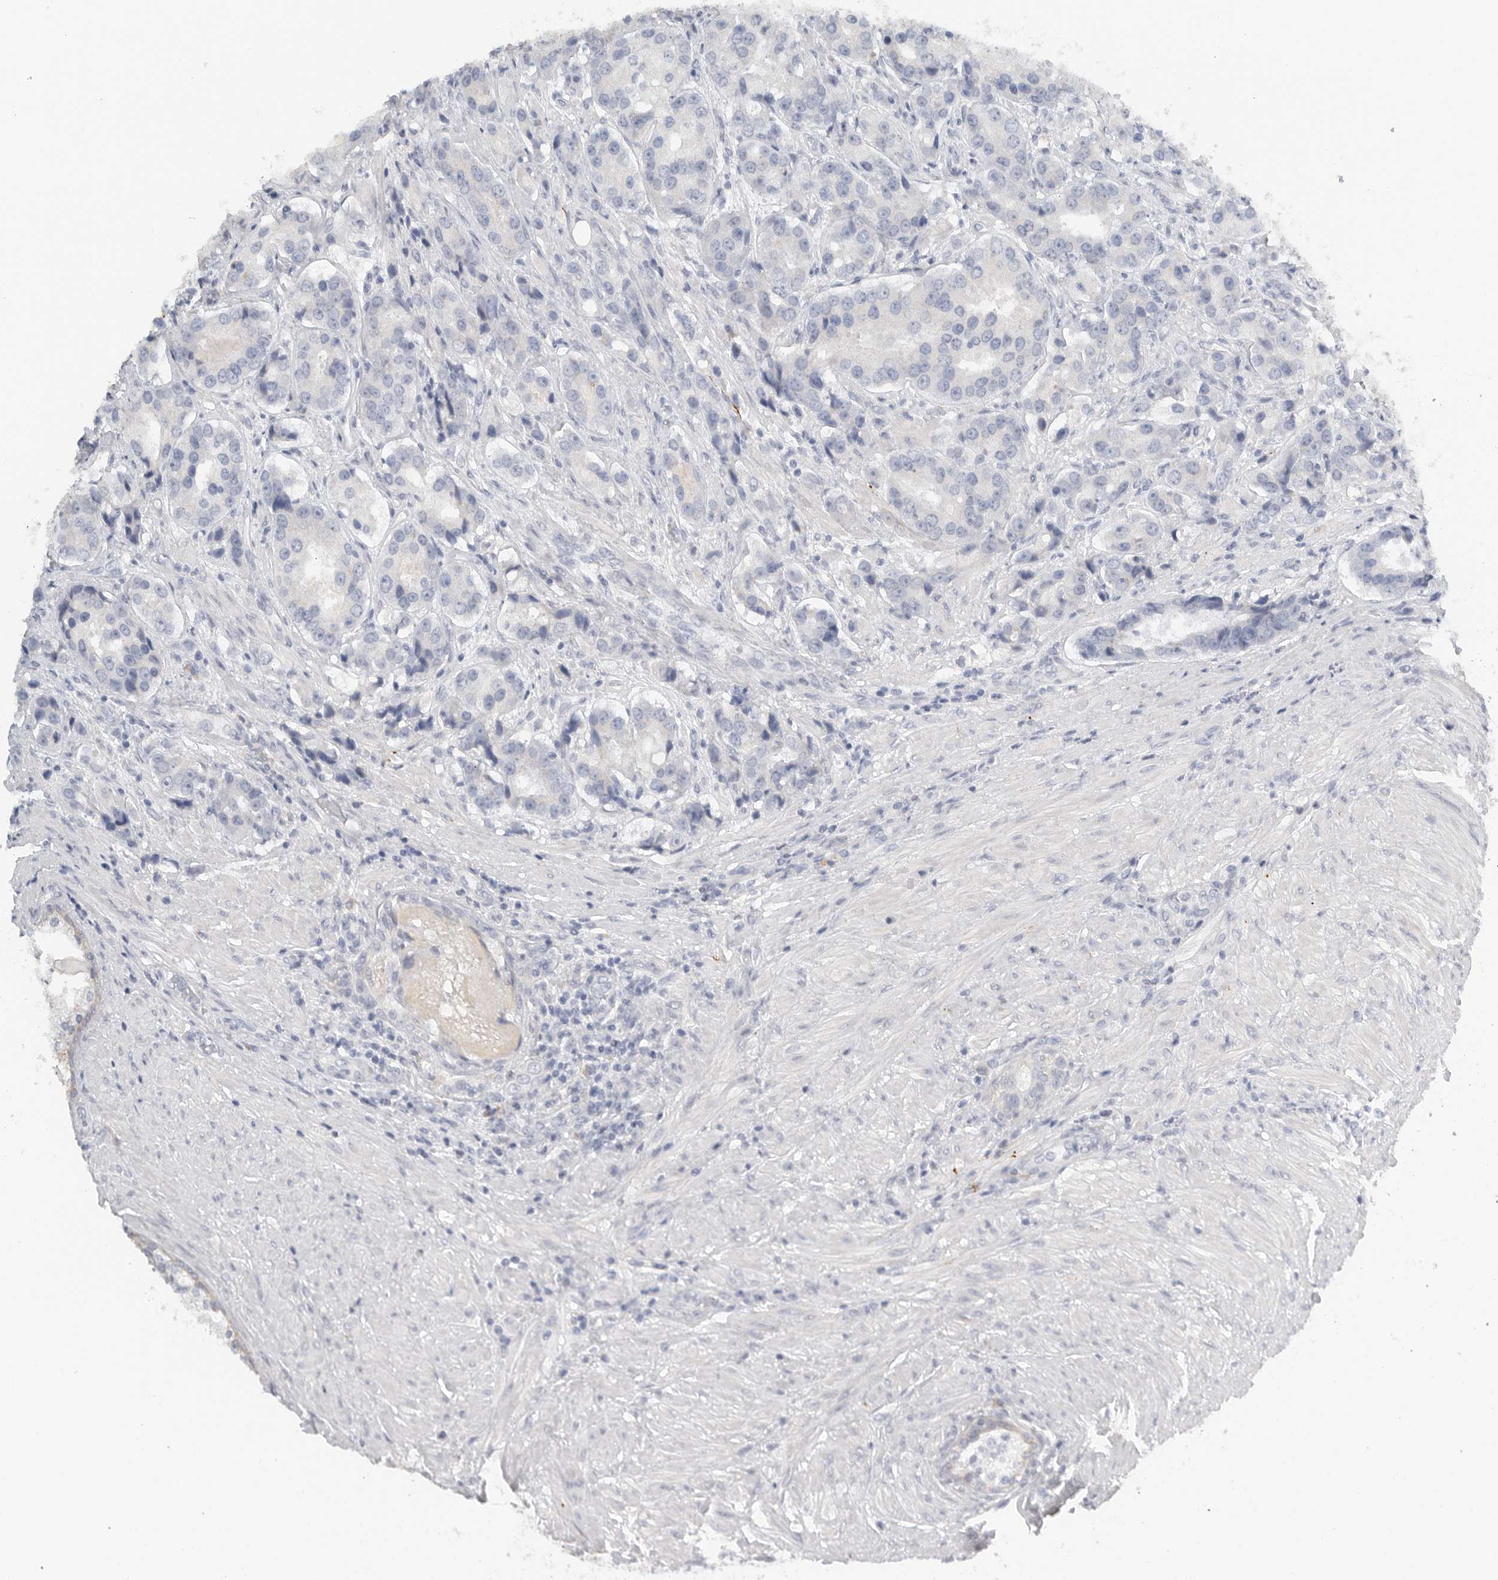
{"staining": {"intensity": "negative", "quantity": "none", "location": "none"}, "tissue": "prostate cancer", "cell_type": "Tumor cells", "image_type": "cancer", "snomed": [{"axis": "morphology", "description": "Adenocarcinoma, High grade"}, {"axis": "topography", "description": "Prostate"}], "caption": "IHC of prostate adenocarcinoma (high-grade) exhibits no expression in tumor cells.", "gene": "PAM", "patient": {"sex": "male", "age": 60}}